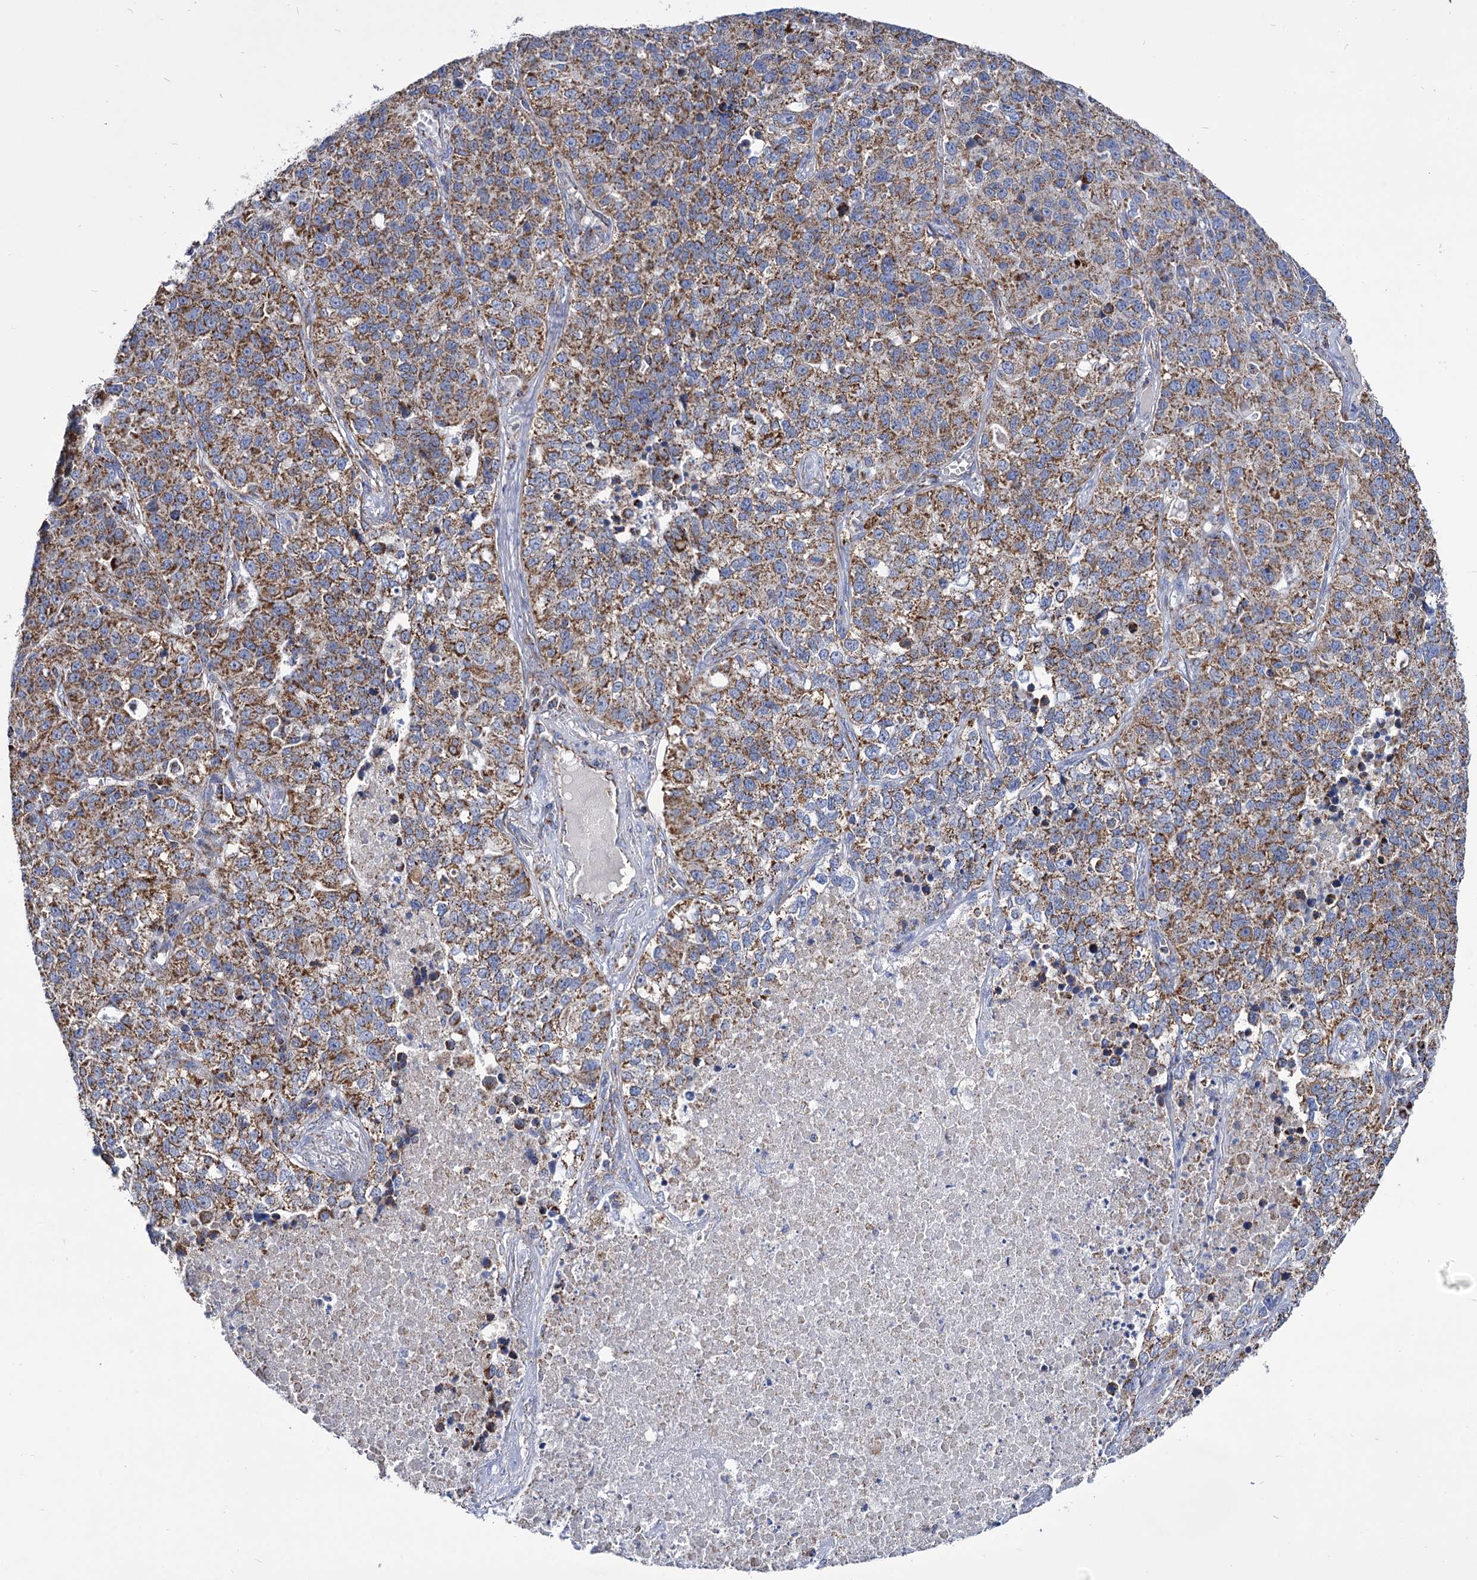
{"staining": {"intensity": "moderate", "quantity": ">75%", "location": "cytoplasmic/membranous"}, "tissue": "lung cancer", "cell_type": "Tumor cells", "image_type": "cancer", "snomed": [{"axis": "morphology", "description": "Adenocarcinoma, NOS"}, {"axis": "topography", "description": "Lung"}], "caption": "Immunohistochemistry photomicrograph of human adenocarcinoma (lung) stained for a protein (brown), which shows medium levels of moderate cytoplasmic/membranous staining in approximately >75% of tumor cells.", "gene": "ABHD10", "patient": {"sex": "male", "age": 49}}